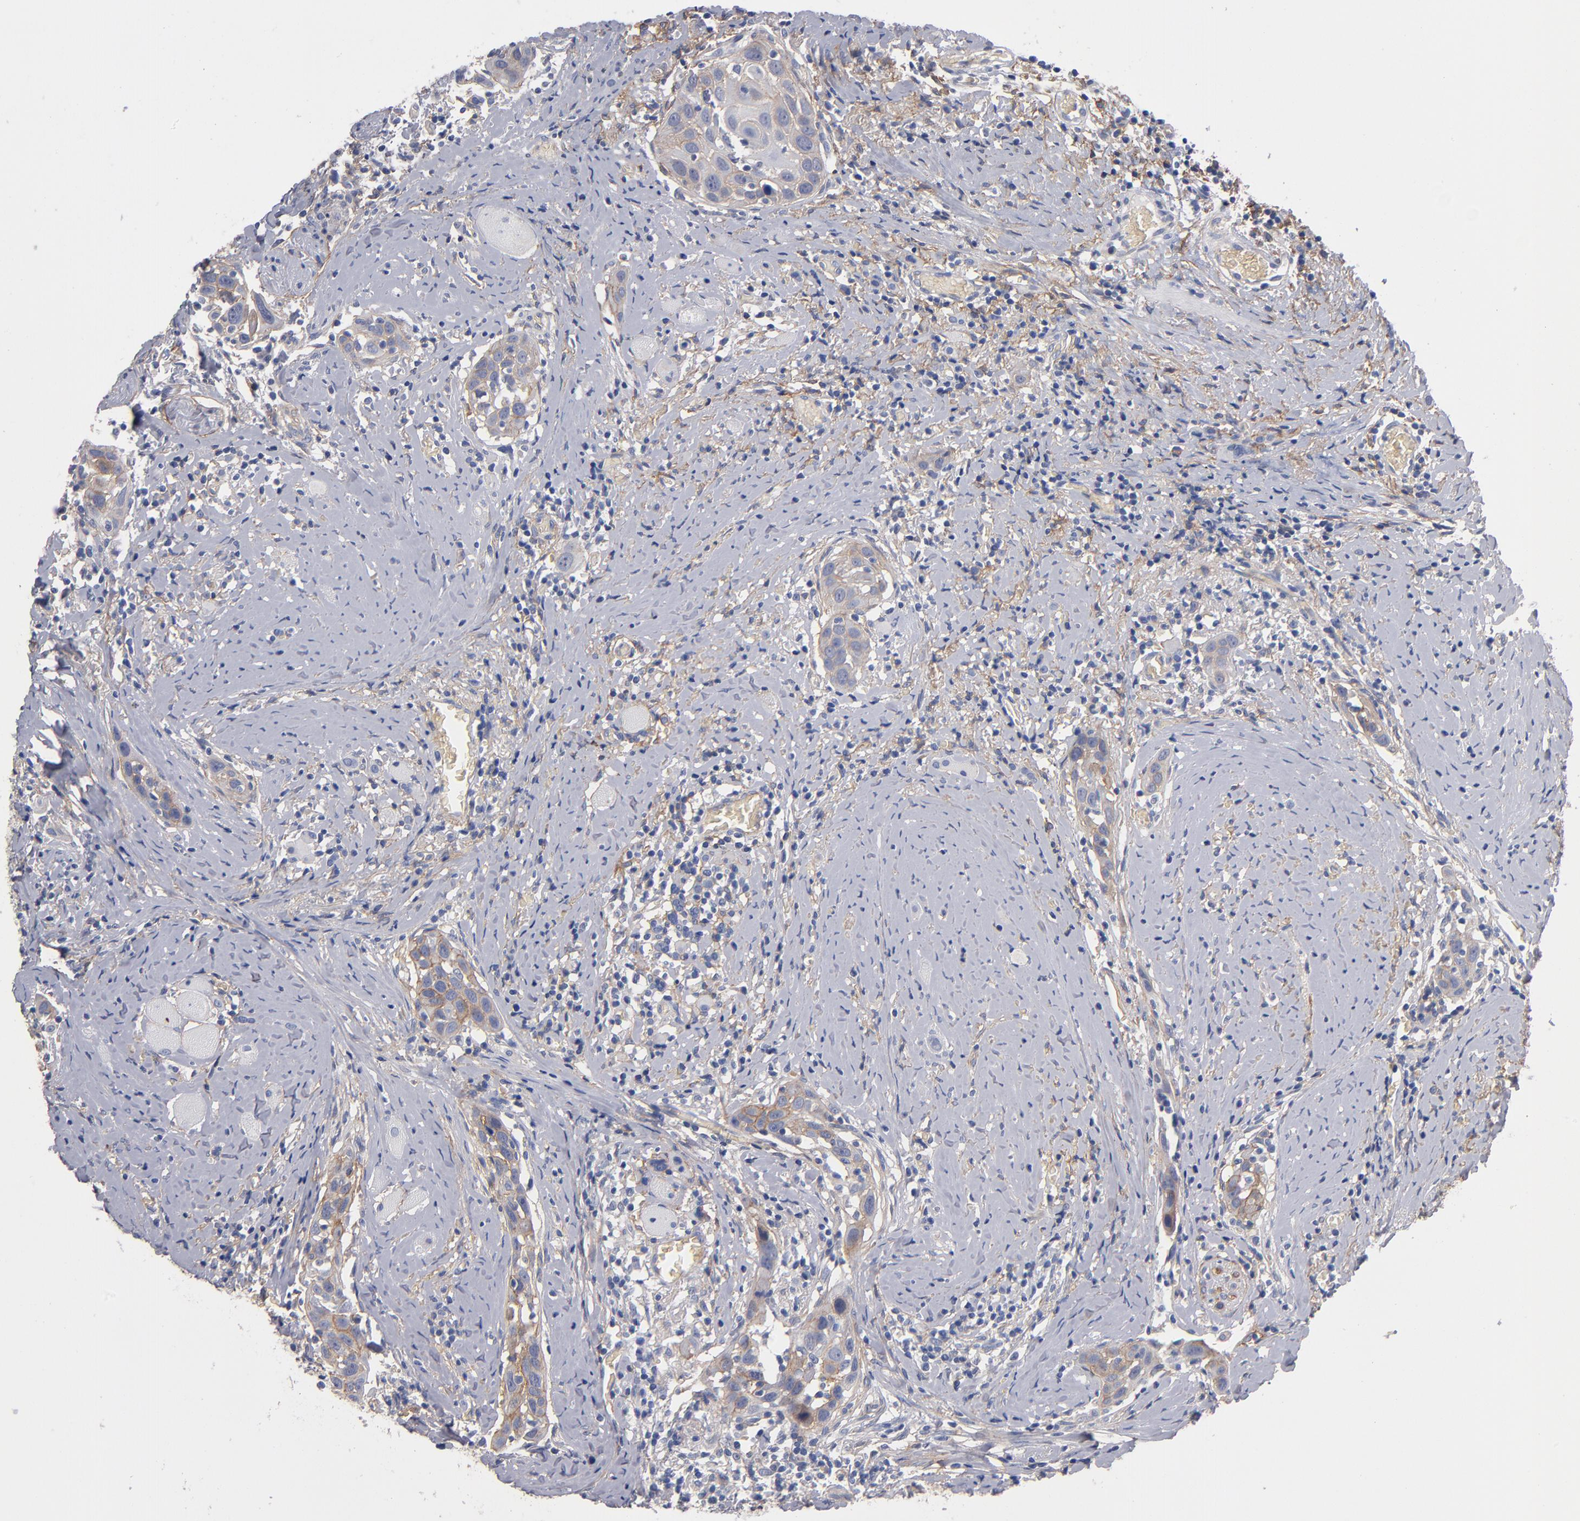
{"staining": {"intensity": "weak", "quantity": "25%-75%", "location": "cytoplasmic/membranous"}, "tissue": "head and neck cancer", "cell_type": "Tumor cells", "image_type": "cancer", "snomed": [{"axis": "morphology", "description": "Squamous cell carcinoma, NOS"}, {"axis": "topography", "description": "Oral tissue"}, {"axis": "topography", "description": "Head-Neck"}], "caption": "A brown stain labels weak cytoplasmic/membranous positivity of a protein in human head and neck cancer (squamous cell carcinoma) tumor cells.", "gene": "PLSCR4", "patient": {"sex": "female", "age": 50}}